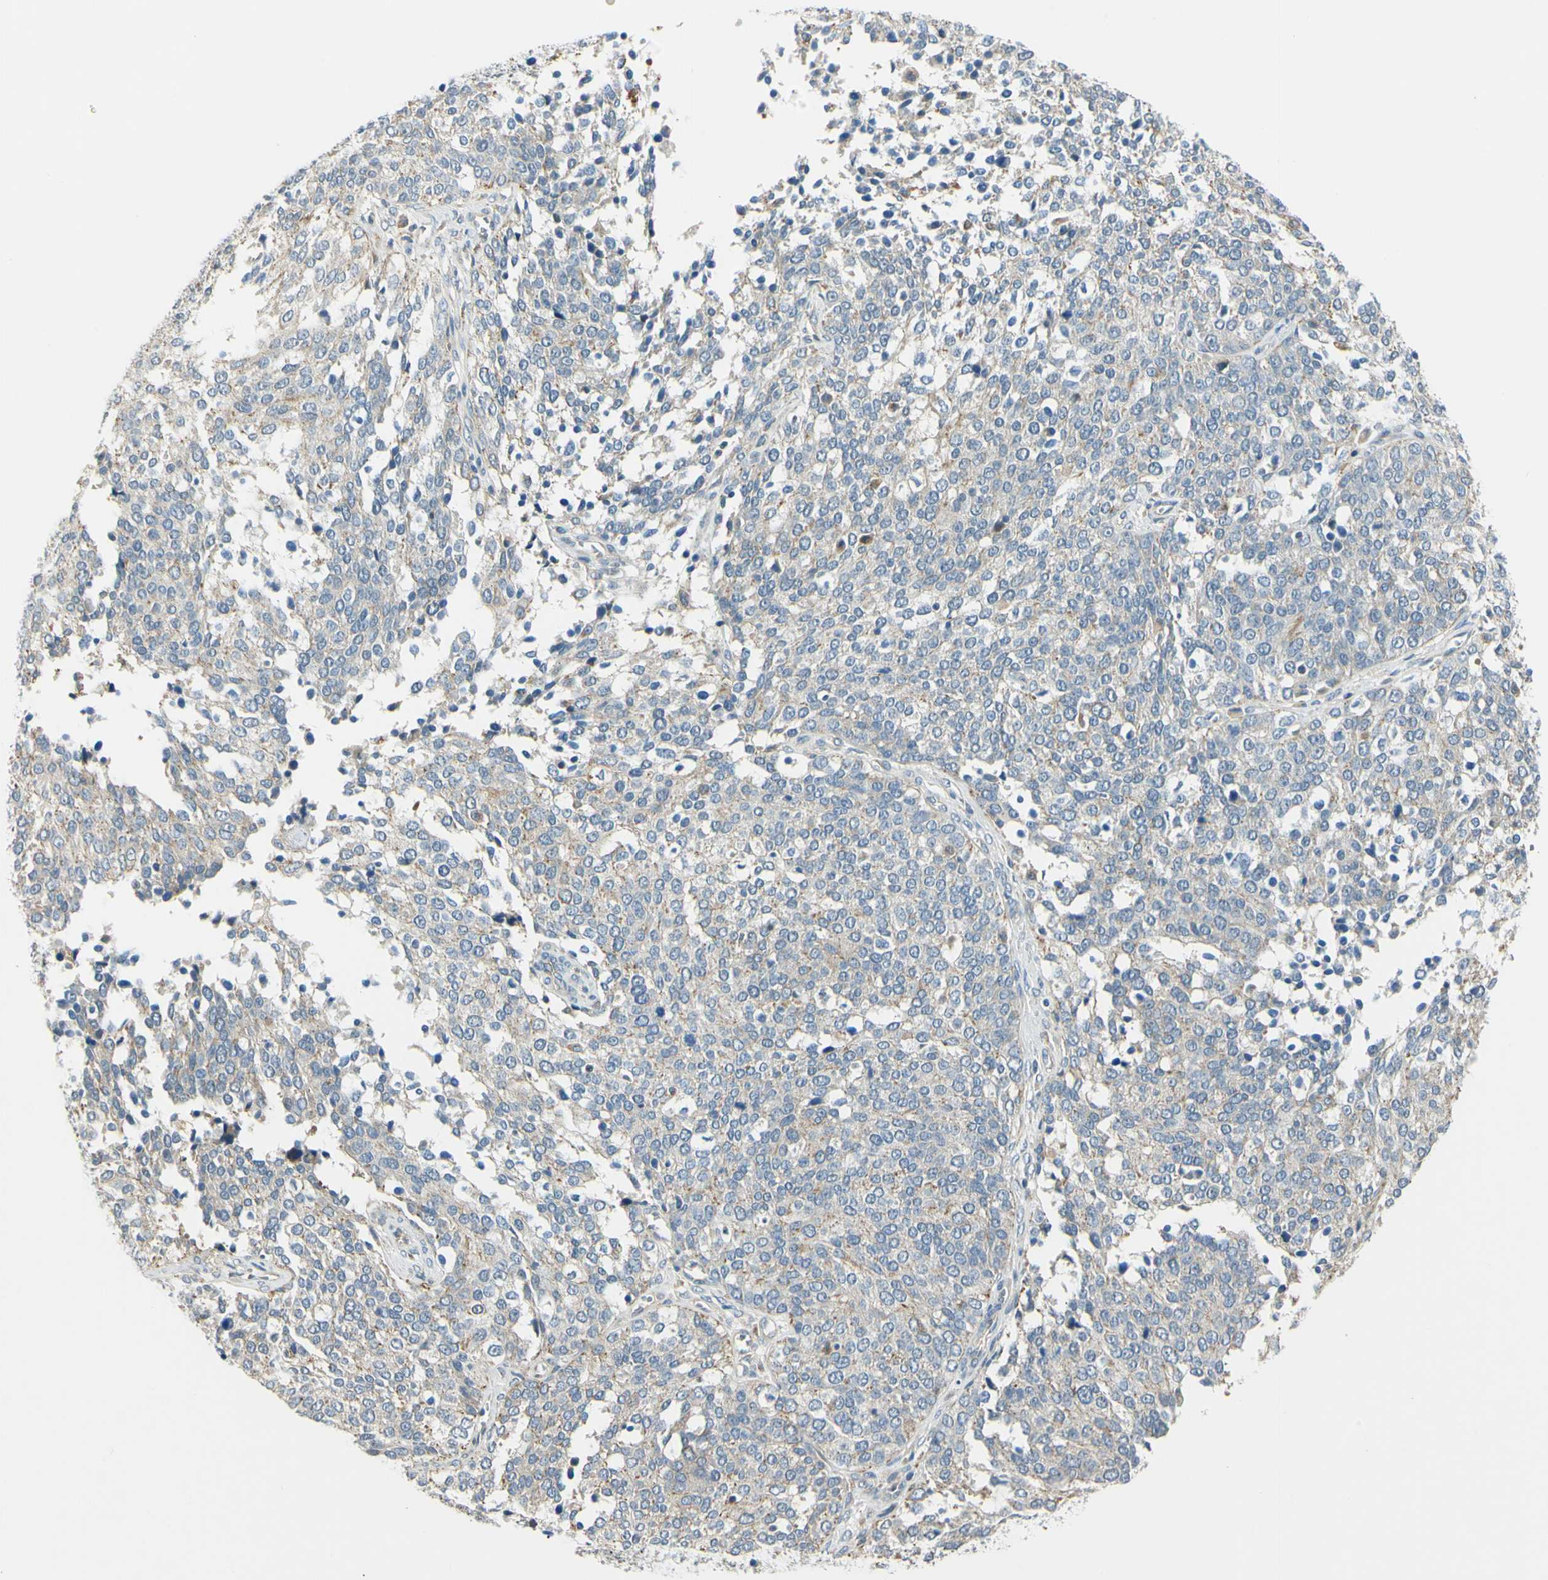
{"staining": {"intensity": "weak", "quantity": "<25%", "location": "cytoplasmic/membranous"}, "tissue": "ovarian cancer", "cell_type": "Tumor cells", "image_type": "cancer", "snomed": [{"axis": "morphology", "description": "Cystadenocarcinoma, serous, NOS"}, {"axis": "topography", "description": "Ovary"}], "caption": "A high-resolution photomicrograph shows IHC staining of ovarian cancer, which displays no significant positivity in tumor cells. (Brightfield microscopy of DAB IHC at high magnification).", "gene": "LAMA3", "patient": {"sex": "female", "age": 44}}